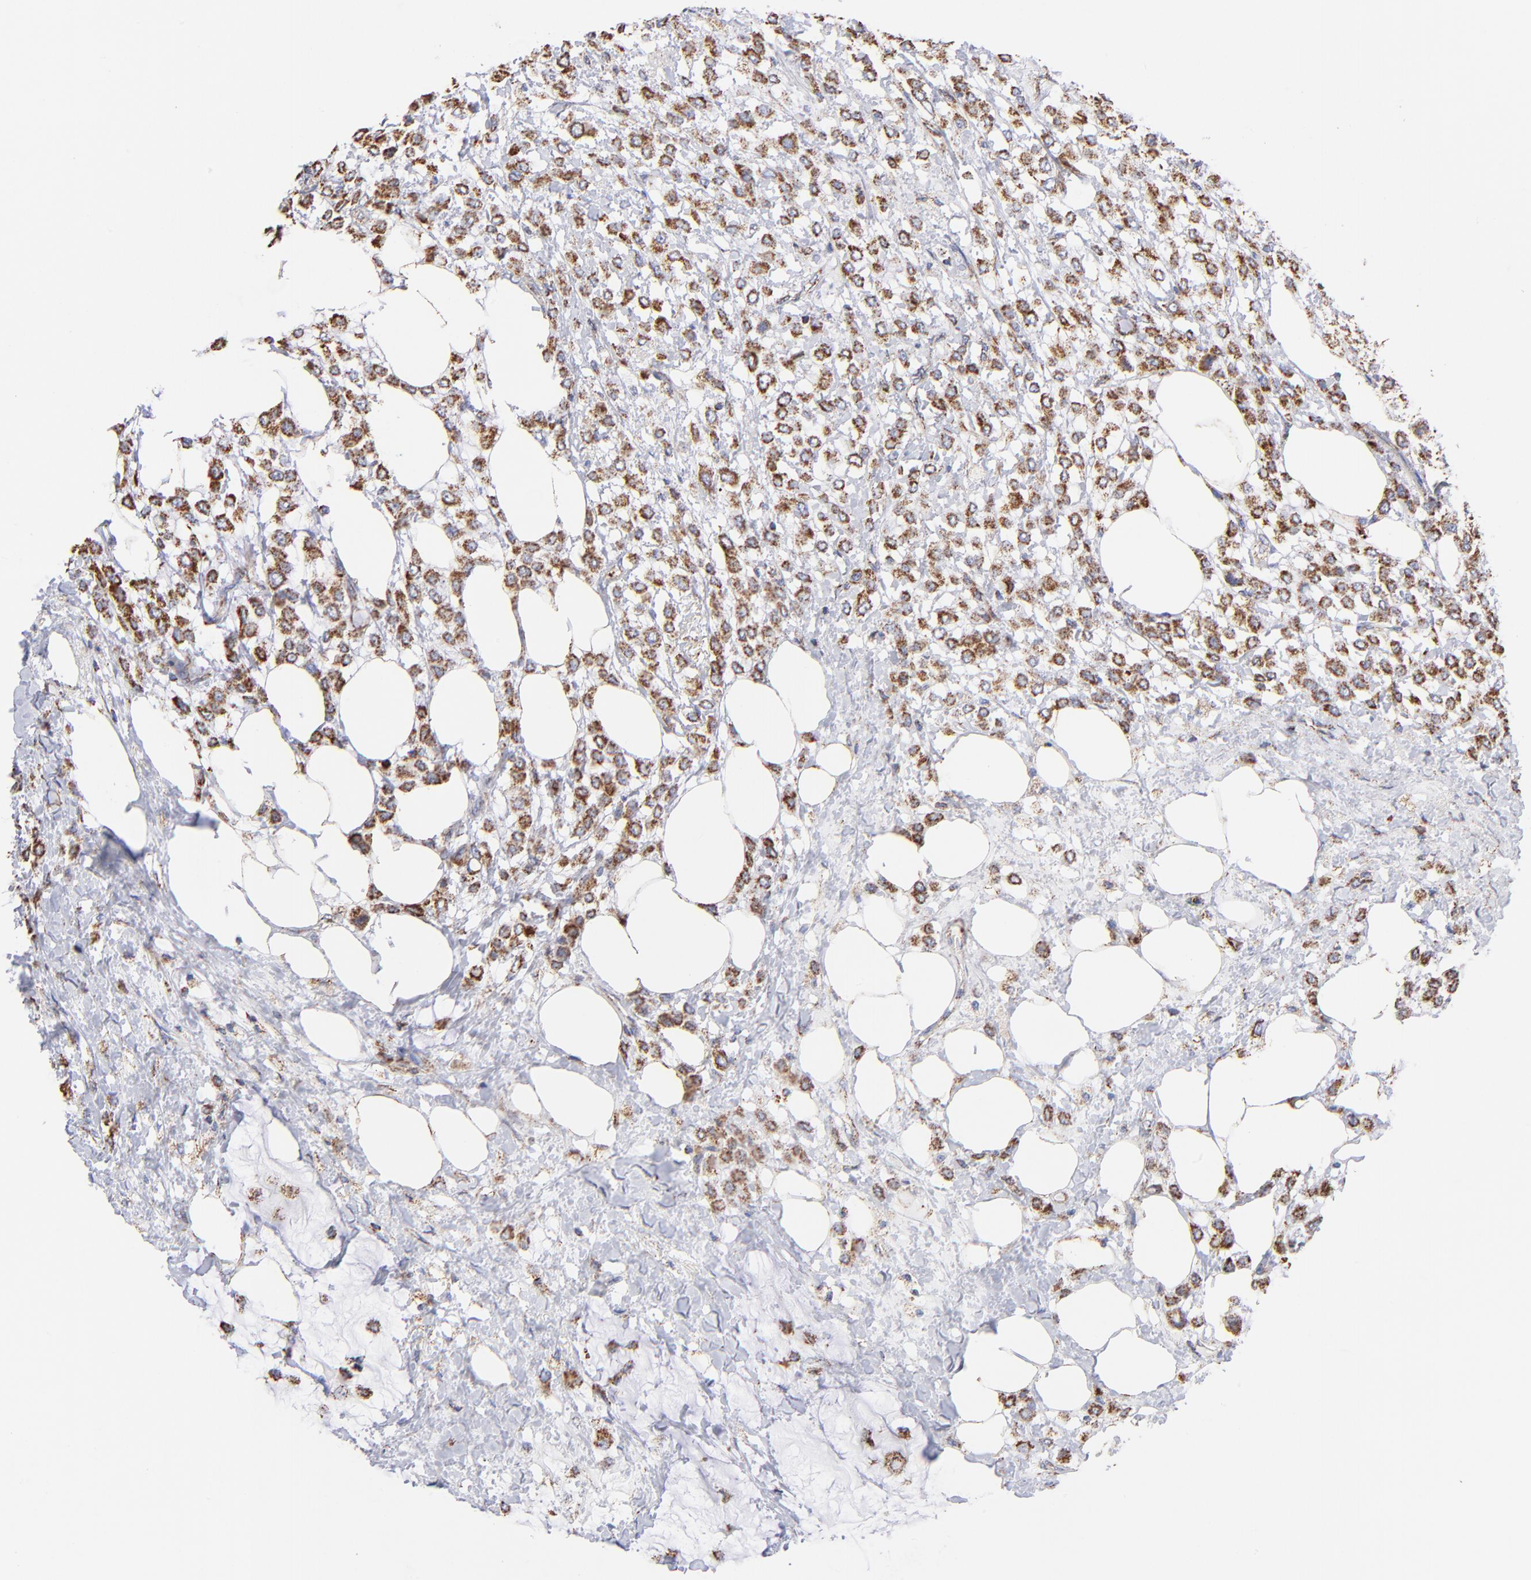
{"staining": {"intensity": "strong", "quantity": ">75%", "location": "cytoplasmic/membranous"}, "tissue": "breast cancer", "cell_type": "Tumor cells", "image_type": "cancer", "snomed": [{"axis": "morphology", "description": "Lobular carcinoma"}, {"axis": "topography", "description": "Breast"}], "caption": "Breast lobular carcinoma stained with a brown dye demonstrates strong cytoplasmic/membranous positive staining in about >75% of tumor cells.", "gene": "PHB1", "patient": {"sex": "female", "age": 85}}